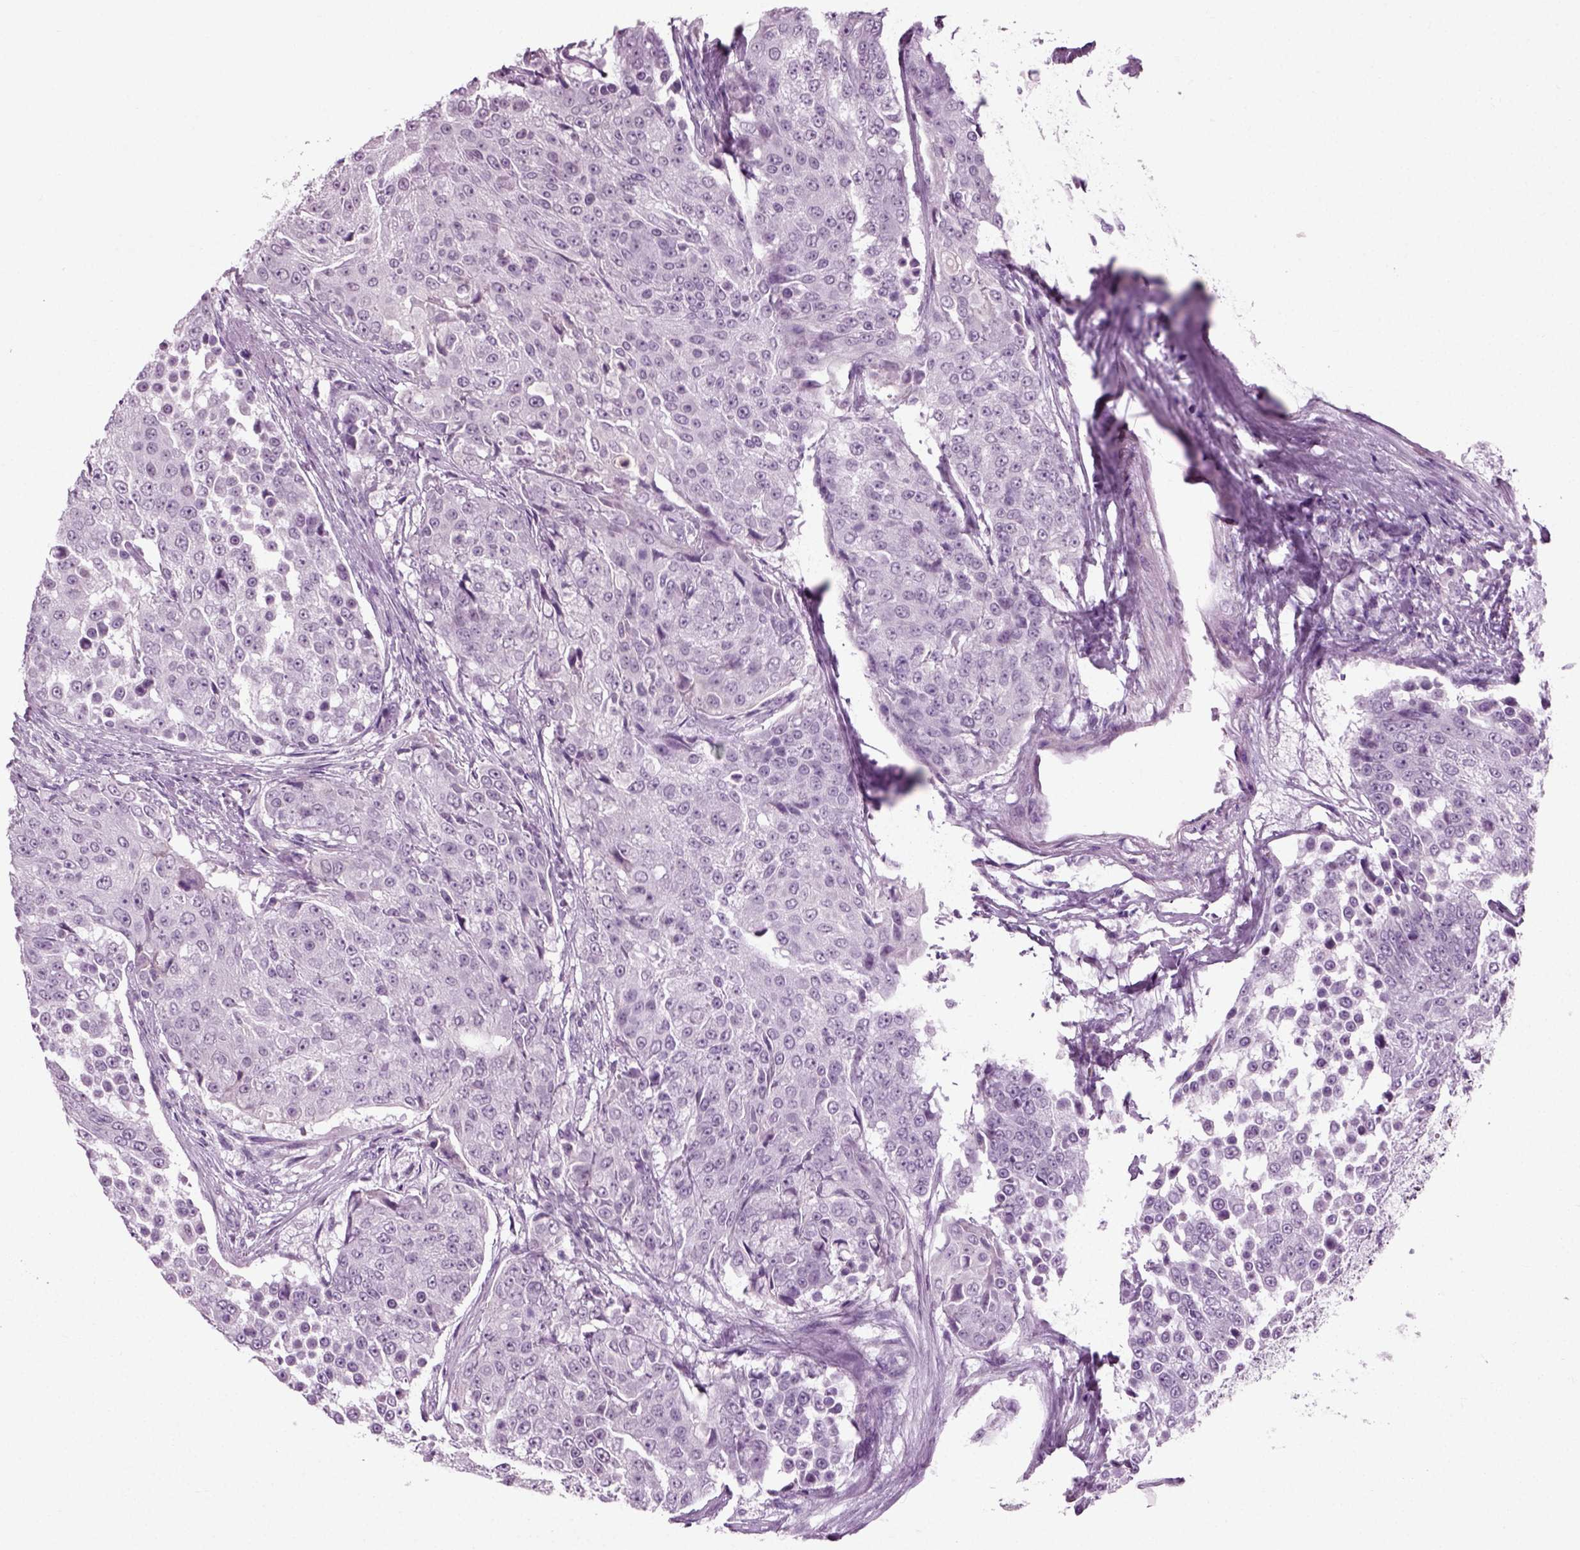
{"staining": {"intensity": "negative", "quantity": "none", "location": "none"}, "tissue": "urothelial cancer", "cell_type": "Tumor cells", "image_type": "cancer", "snomed": [{"axis": "morphology", "description": "Urothelial carcinoma, High grade"}, {"axis": "topography", "description": "Urinary bladder"}], "caption": "Protein analysis of urothelial carcinoma (high-grade) shows no significant expression in tumor cells. Nuclei are stained in blue.", "gene": "ZC2HC1C", "patient": {"sex": "female", "age": 63}}